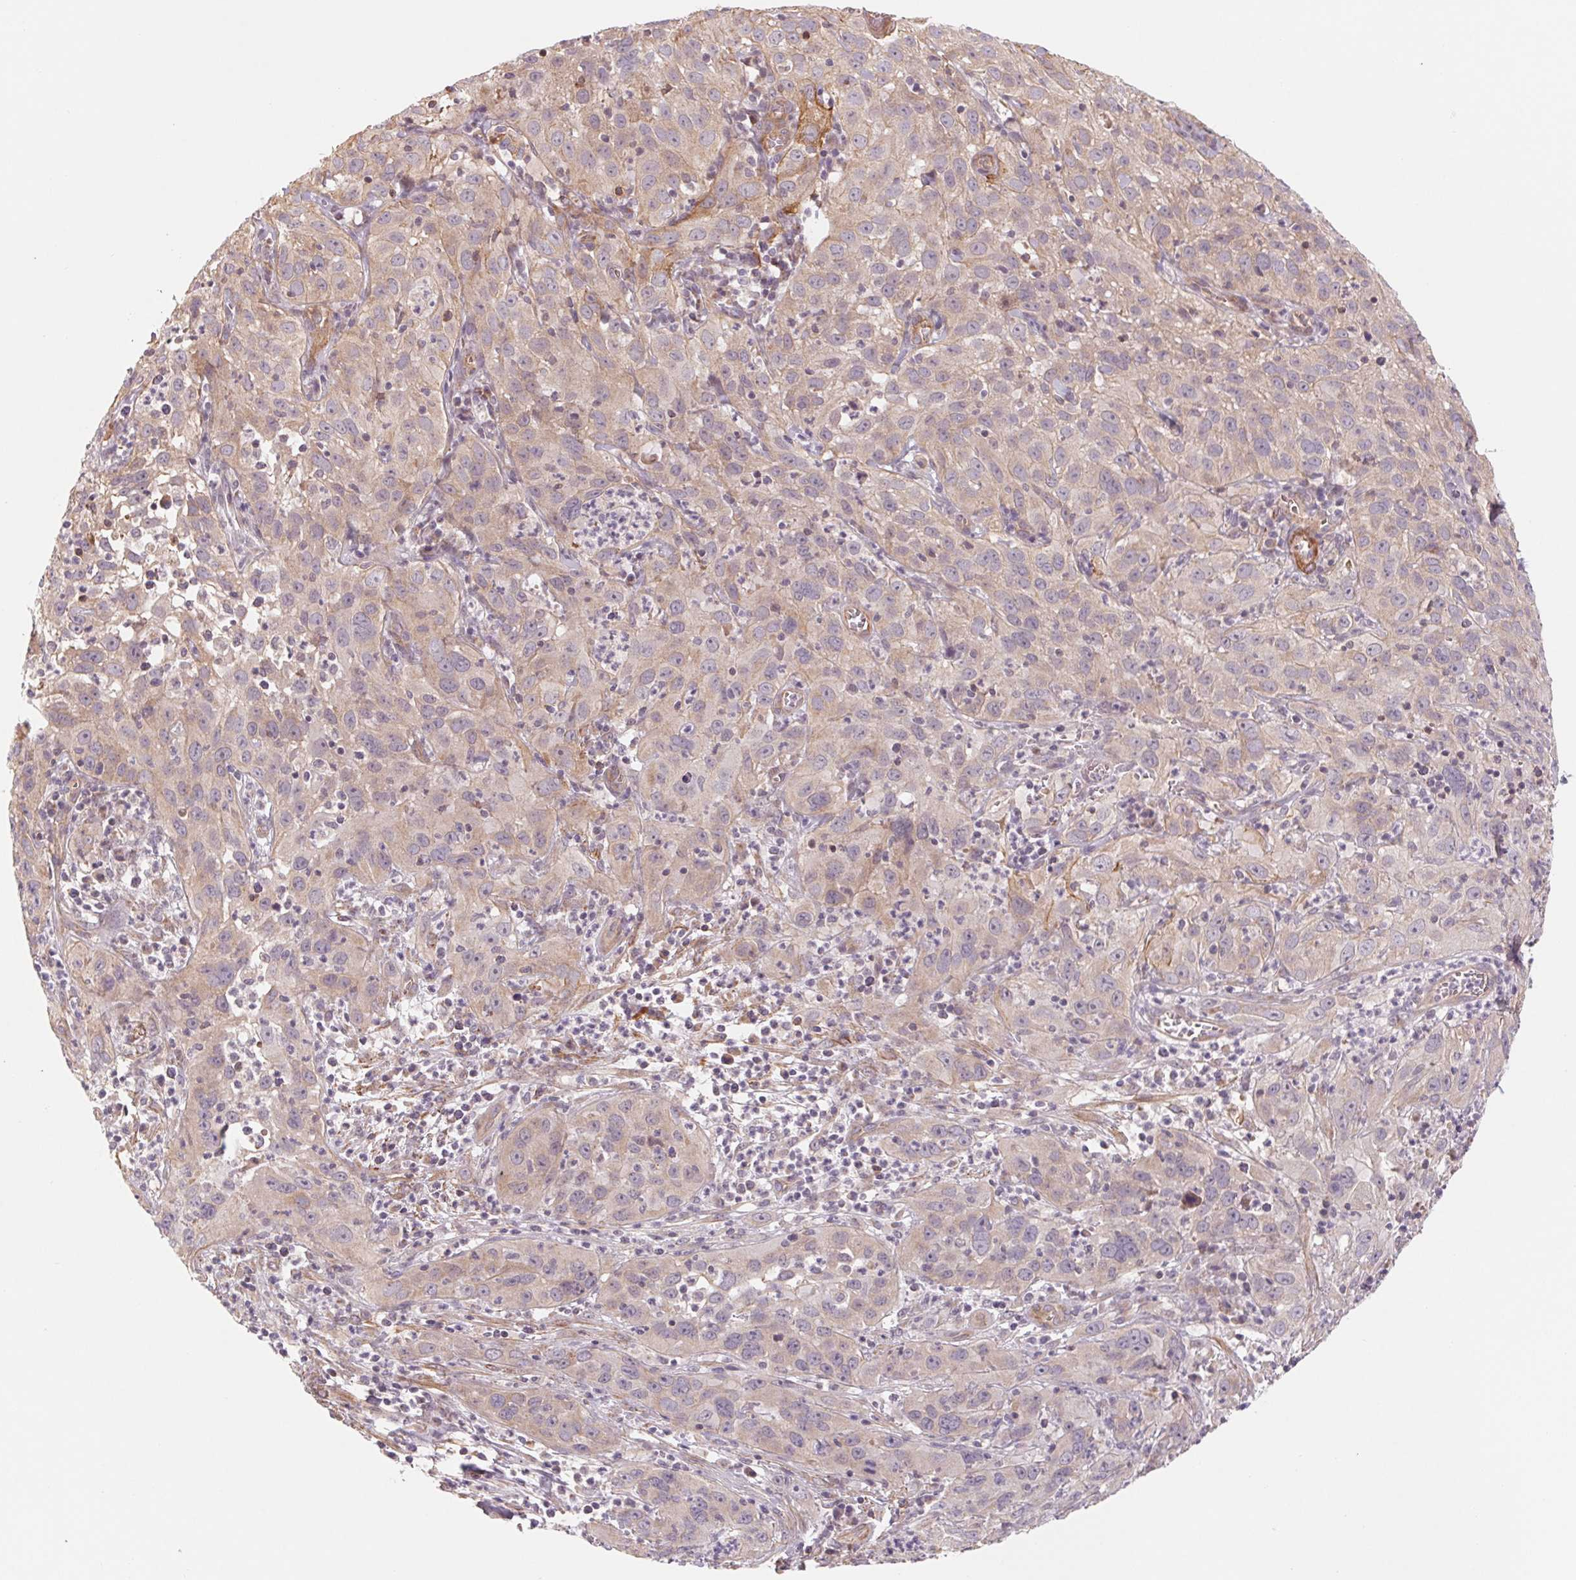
{"staining": {"intensity": "weak", "quantity": "<25%", "location": "cytoplasmic/membranous"}, "tissue": "cervical cancer", "cell_type": "Tumor cells", "image_type": "cancer", "snomed": [{"axis": "morphology", "description": "Squamous cell carcinoma, NOS"}, {"axis": "topography", "description": "Cervix"}], "caption": "Cervical cancer (squamous cell carcinoma) stained for a protein using immunohistochemistry reveals no staining tumor cells.", "gene": "CCDC112", "patient": {"sex": "female", "age": 32}}